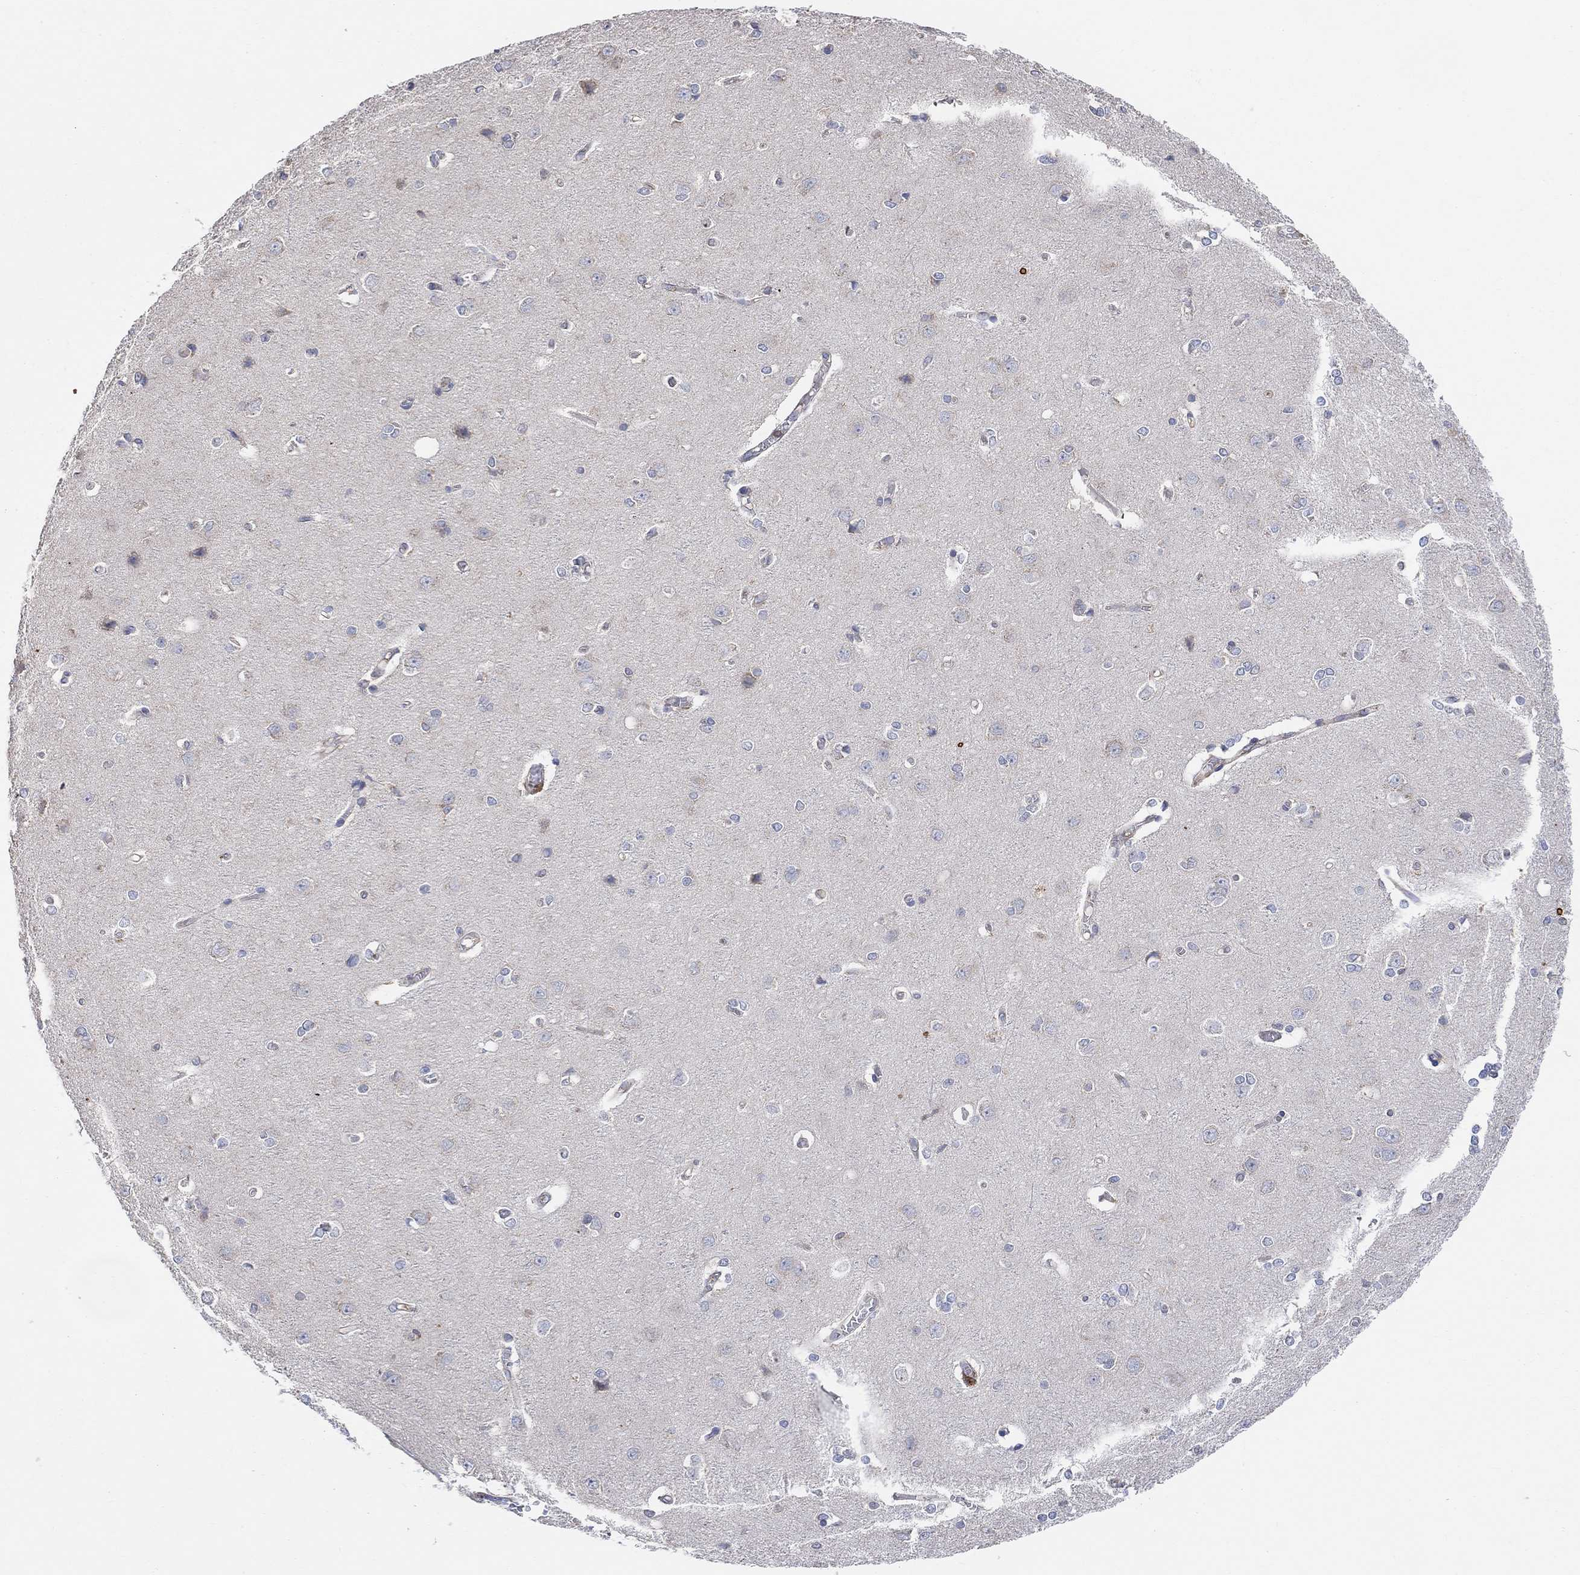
{"staining": {"intensity": "negative", "quantity": "none", "location": "none"}, "tissue": "cerebral cortex", "cell_type": "Endothelial cells", "image_type": "normal", "snomed": [{"axis": "morphology", "description": "Normal tissue, NOS"}, {"axis": "topography", "description": "Cerebral cortex"}], "caption": "Cerebral cortex was stained to show a protein in brown. There is no significant staining in endothelial cells. The staining was performed using DAB (3,3'-diaminobenzidine) to visualize the protein expression in brown, while the nuclei were stained in blue with hematoxylin (Magnification: 20x).", "gene": "BLOC1S3", "patient": {"sex": "male", "age": 37}}